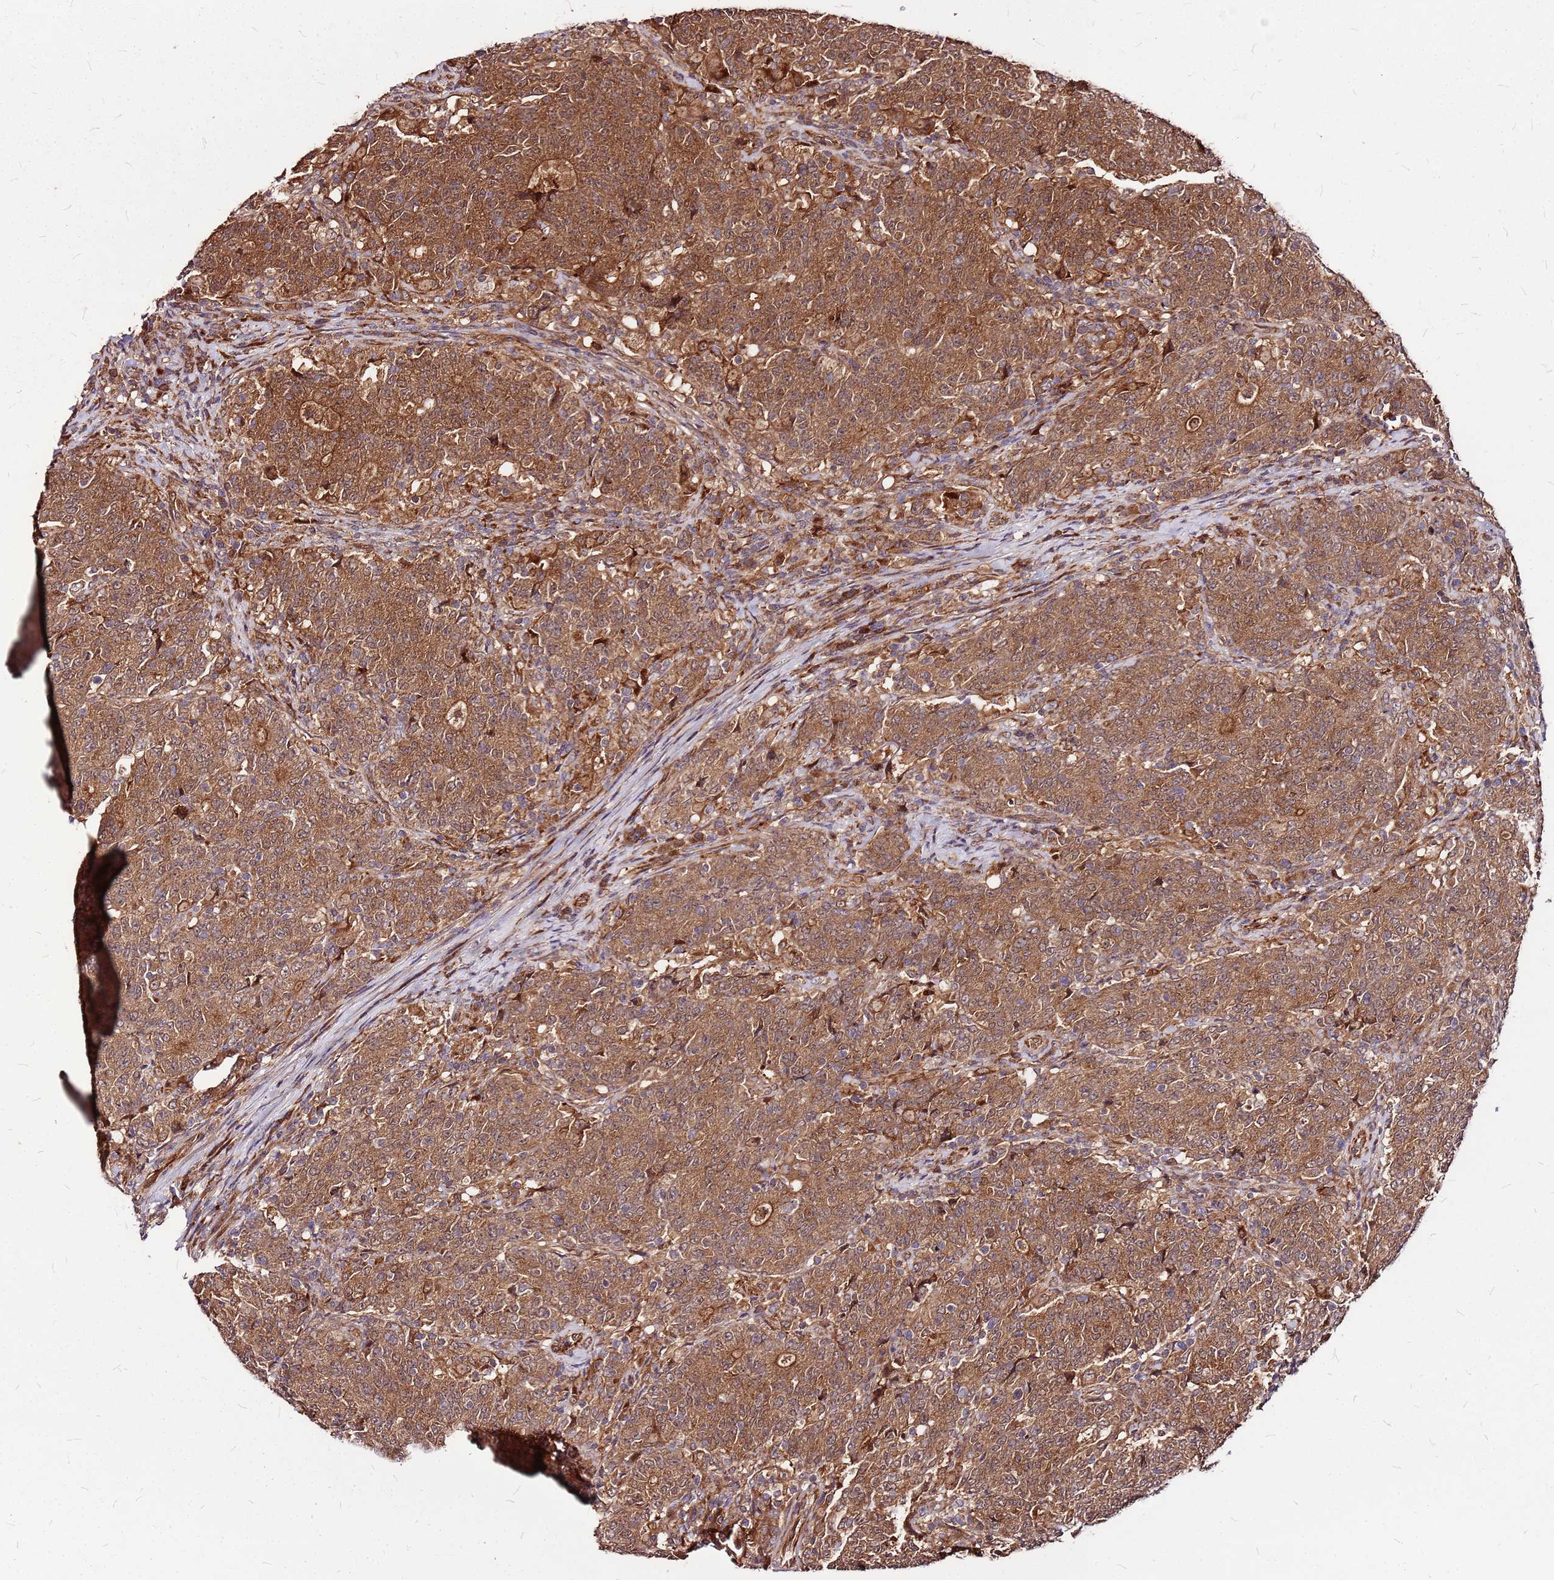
{"staining": {"intensity": "moderate", "quantity": ">75%", "location": "cytoplasmic/membranous"}, "tissue": "colorectal cancer", "cell_type": "Tumor cells", "image_type": "cancer", "snomed": [{"axis": "morphology", "description": "Adenocarcinoma, NOS"}, {"axis": "topography", "description": "Colon"}], "caption": "The immunohistochemical stain shows moderate cytoplasmic/membranous staining in tumor cells of adenocarcinoma (colorectal) tissue.", "gene": "LYPLAL1", "patient": {"sex": "female", "age": 75}}